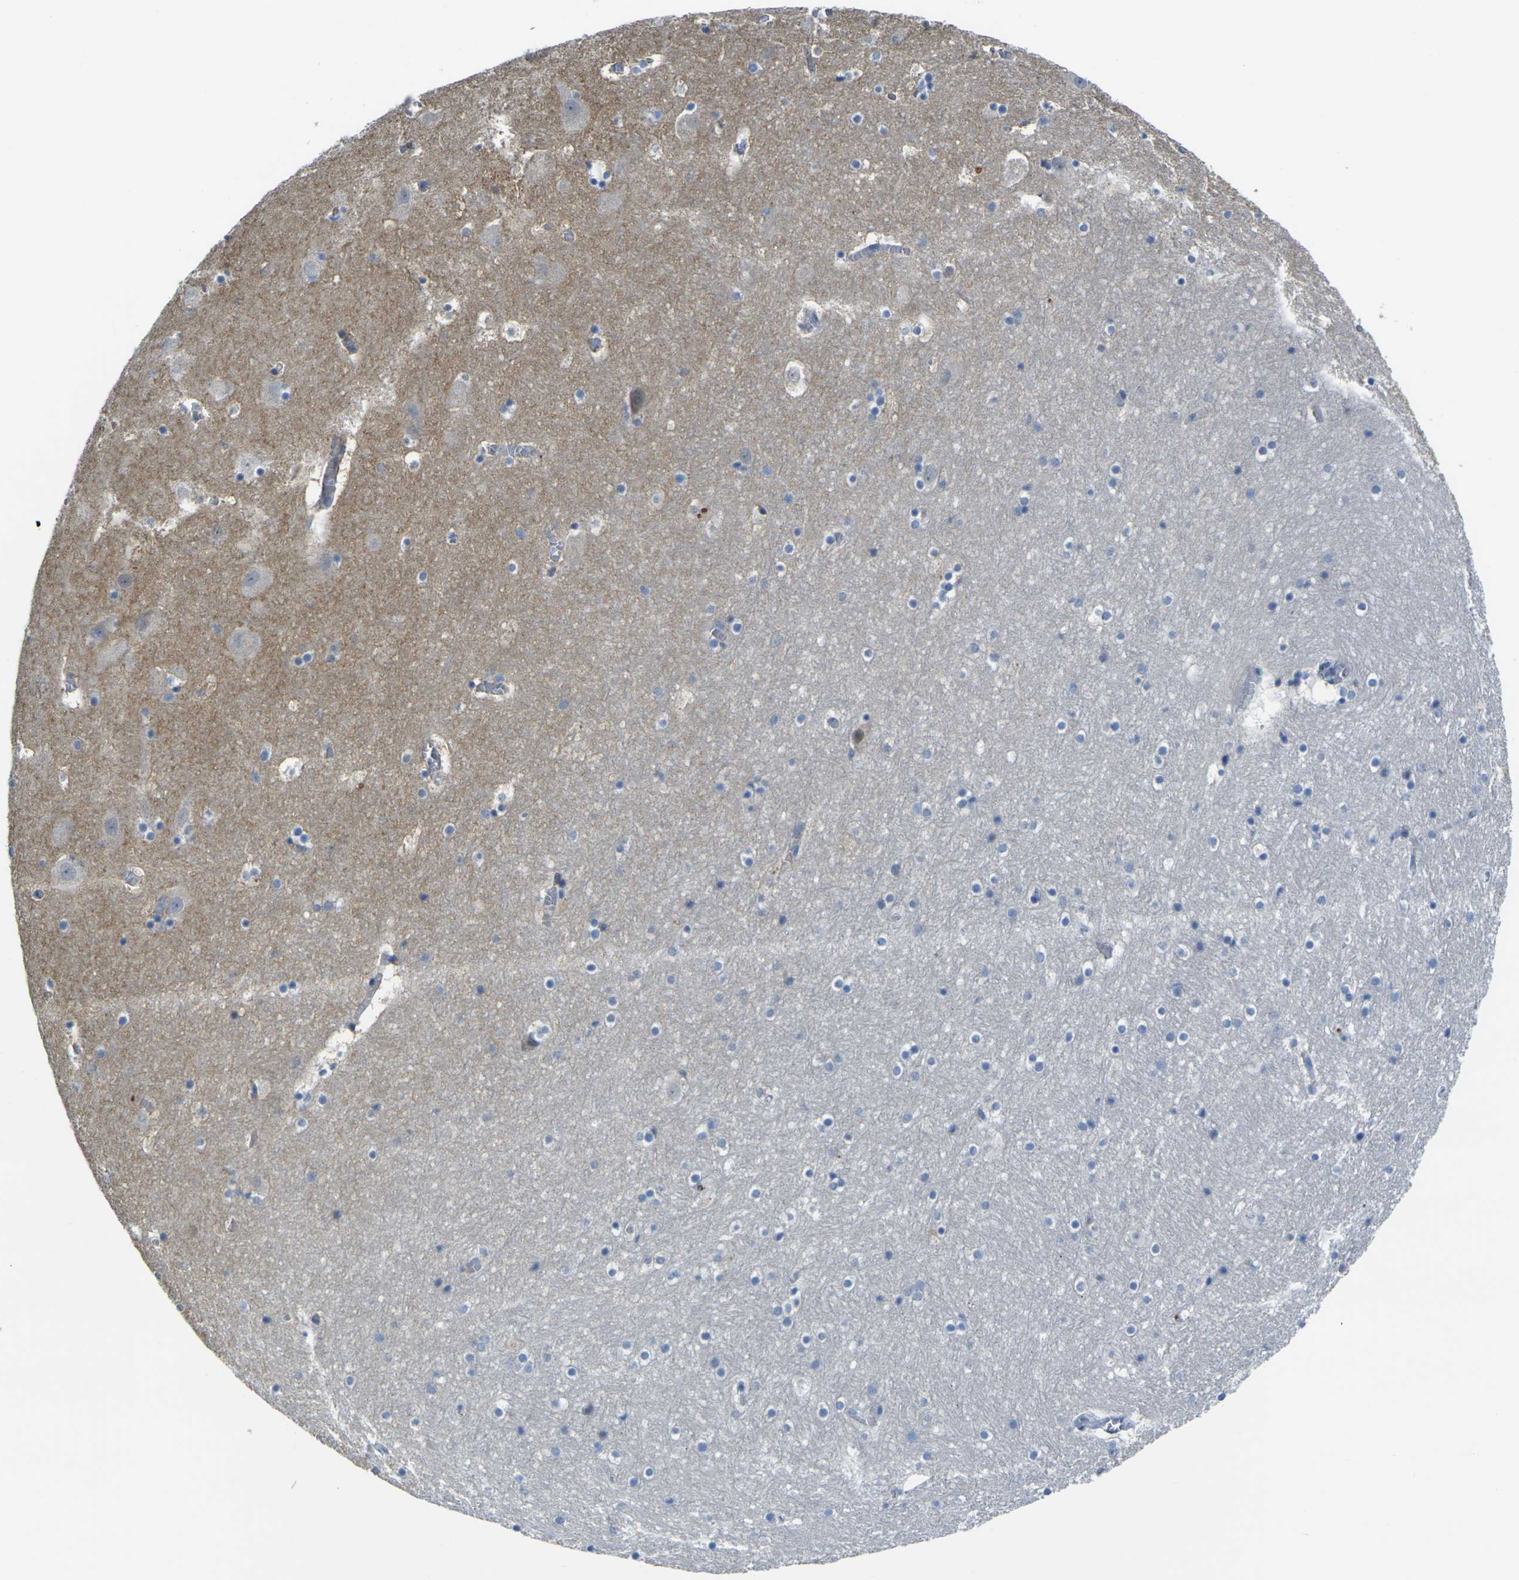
{"staining": {"intensity": "negative", "quantity": "none", "location": "none"}, "tissue": "hippocampus", "cell_type": "Glial cells", "image_type": "normal", "snomed": [{"axis": "morphology", "description": "Normal tissue, NOS"}, {"axis": "topography", "description": "Hippocampus"}], "caption": "There is no significant positivity in glial cells of hippocampus. Nuclei are stained in blue.", "gene": "GNA12", "patient": {"sex": "male", "age": 45}}